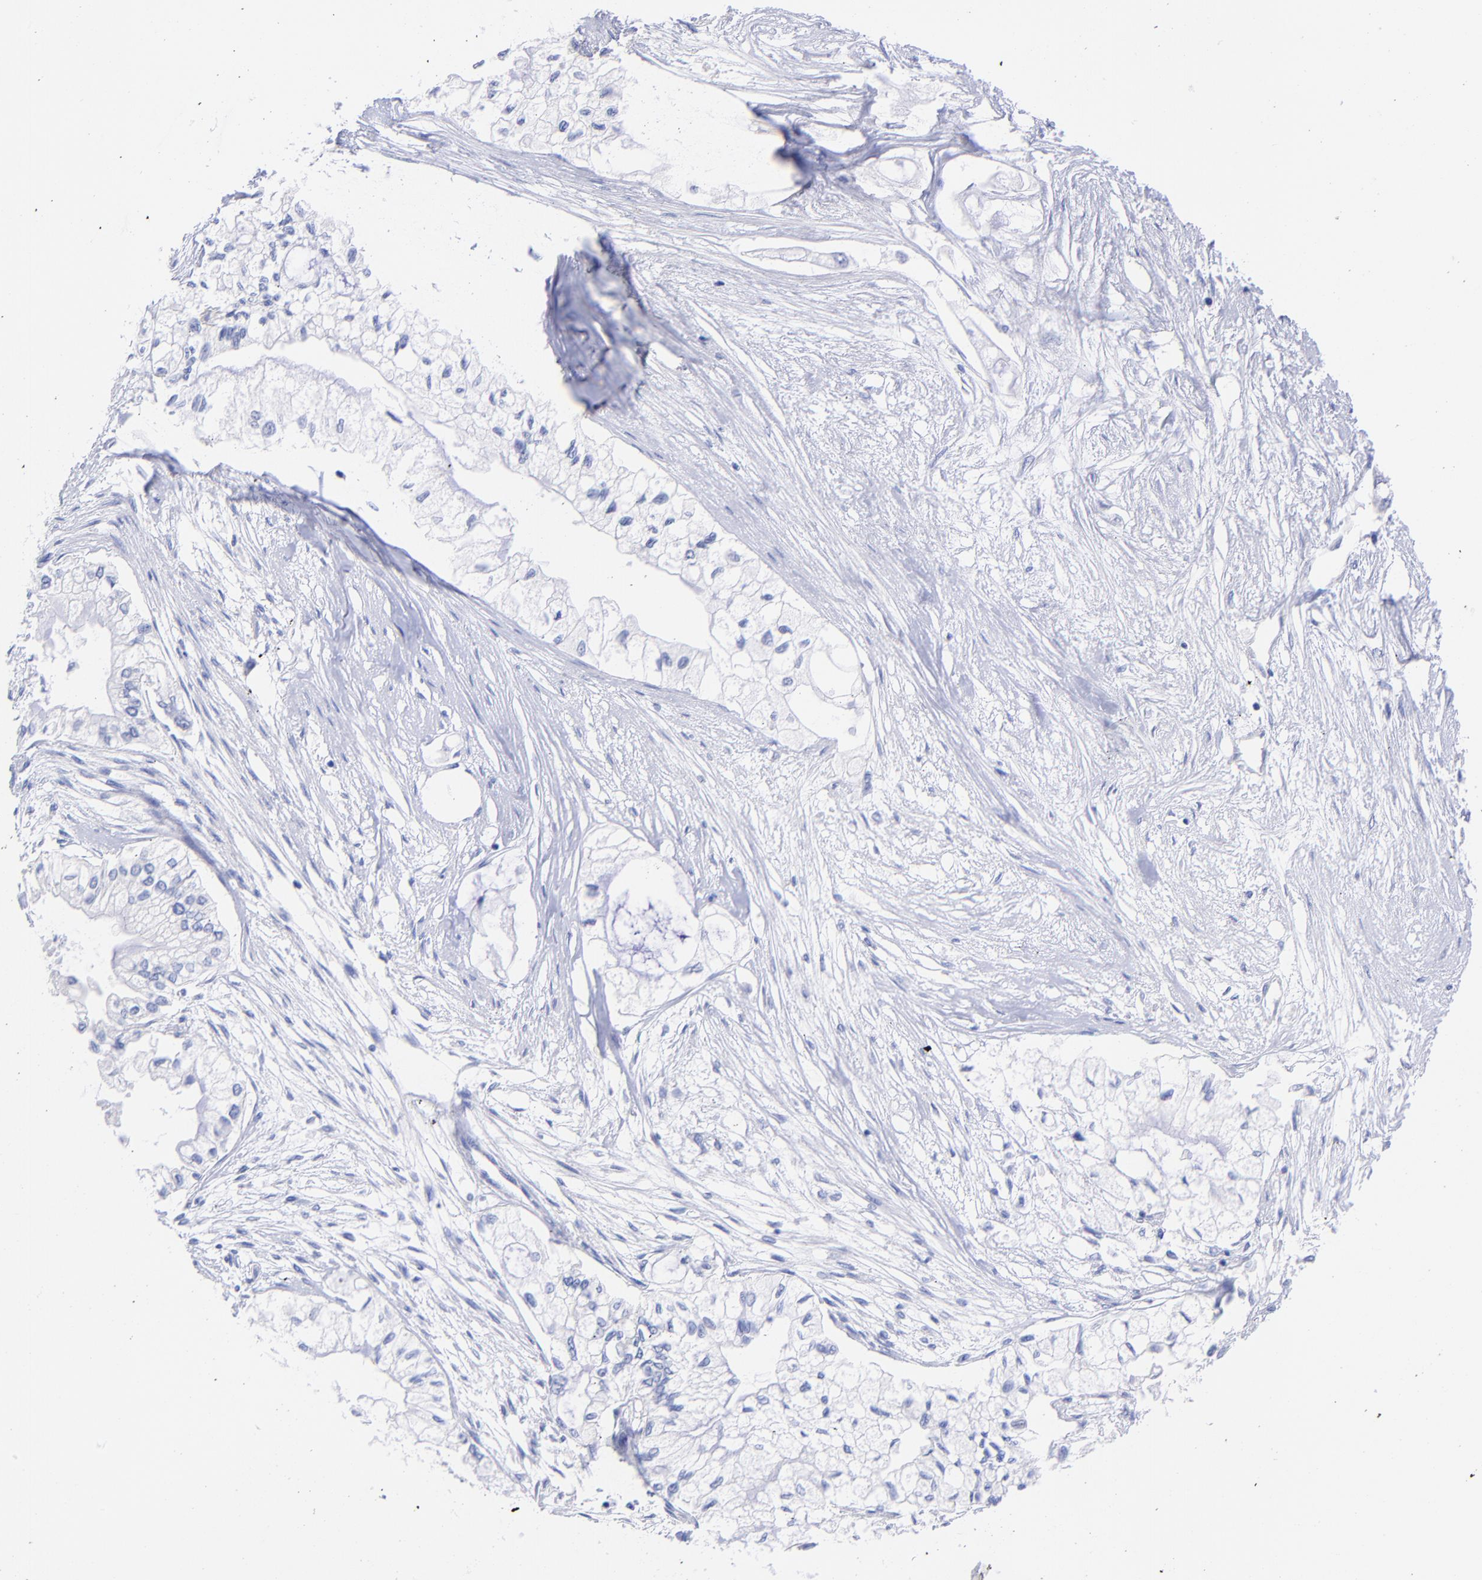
{"staining": {"intensity": "negative", "quantity": "none", "location": "none"}, "tissue": "pancreatic cancer", "cell_type": "Tumor cells", "image_type": "cancer", "snomed": [{"axis": "morphology", "description": "Adenocarcinoma, NOS"}, {"axis": "topography", "description": "Pancreas"}], "caption": "The photomicrograph shows no staining of tumor cells in pancreatic adenocarcinoma.", "gene": "GPHN", "patient": {"sex": "male", "age": 79}}